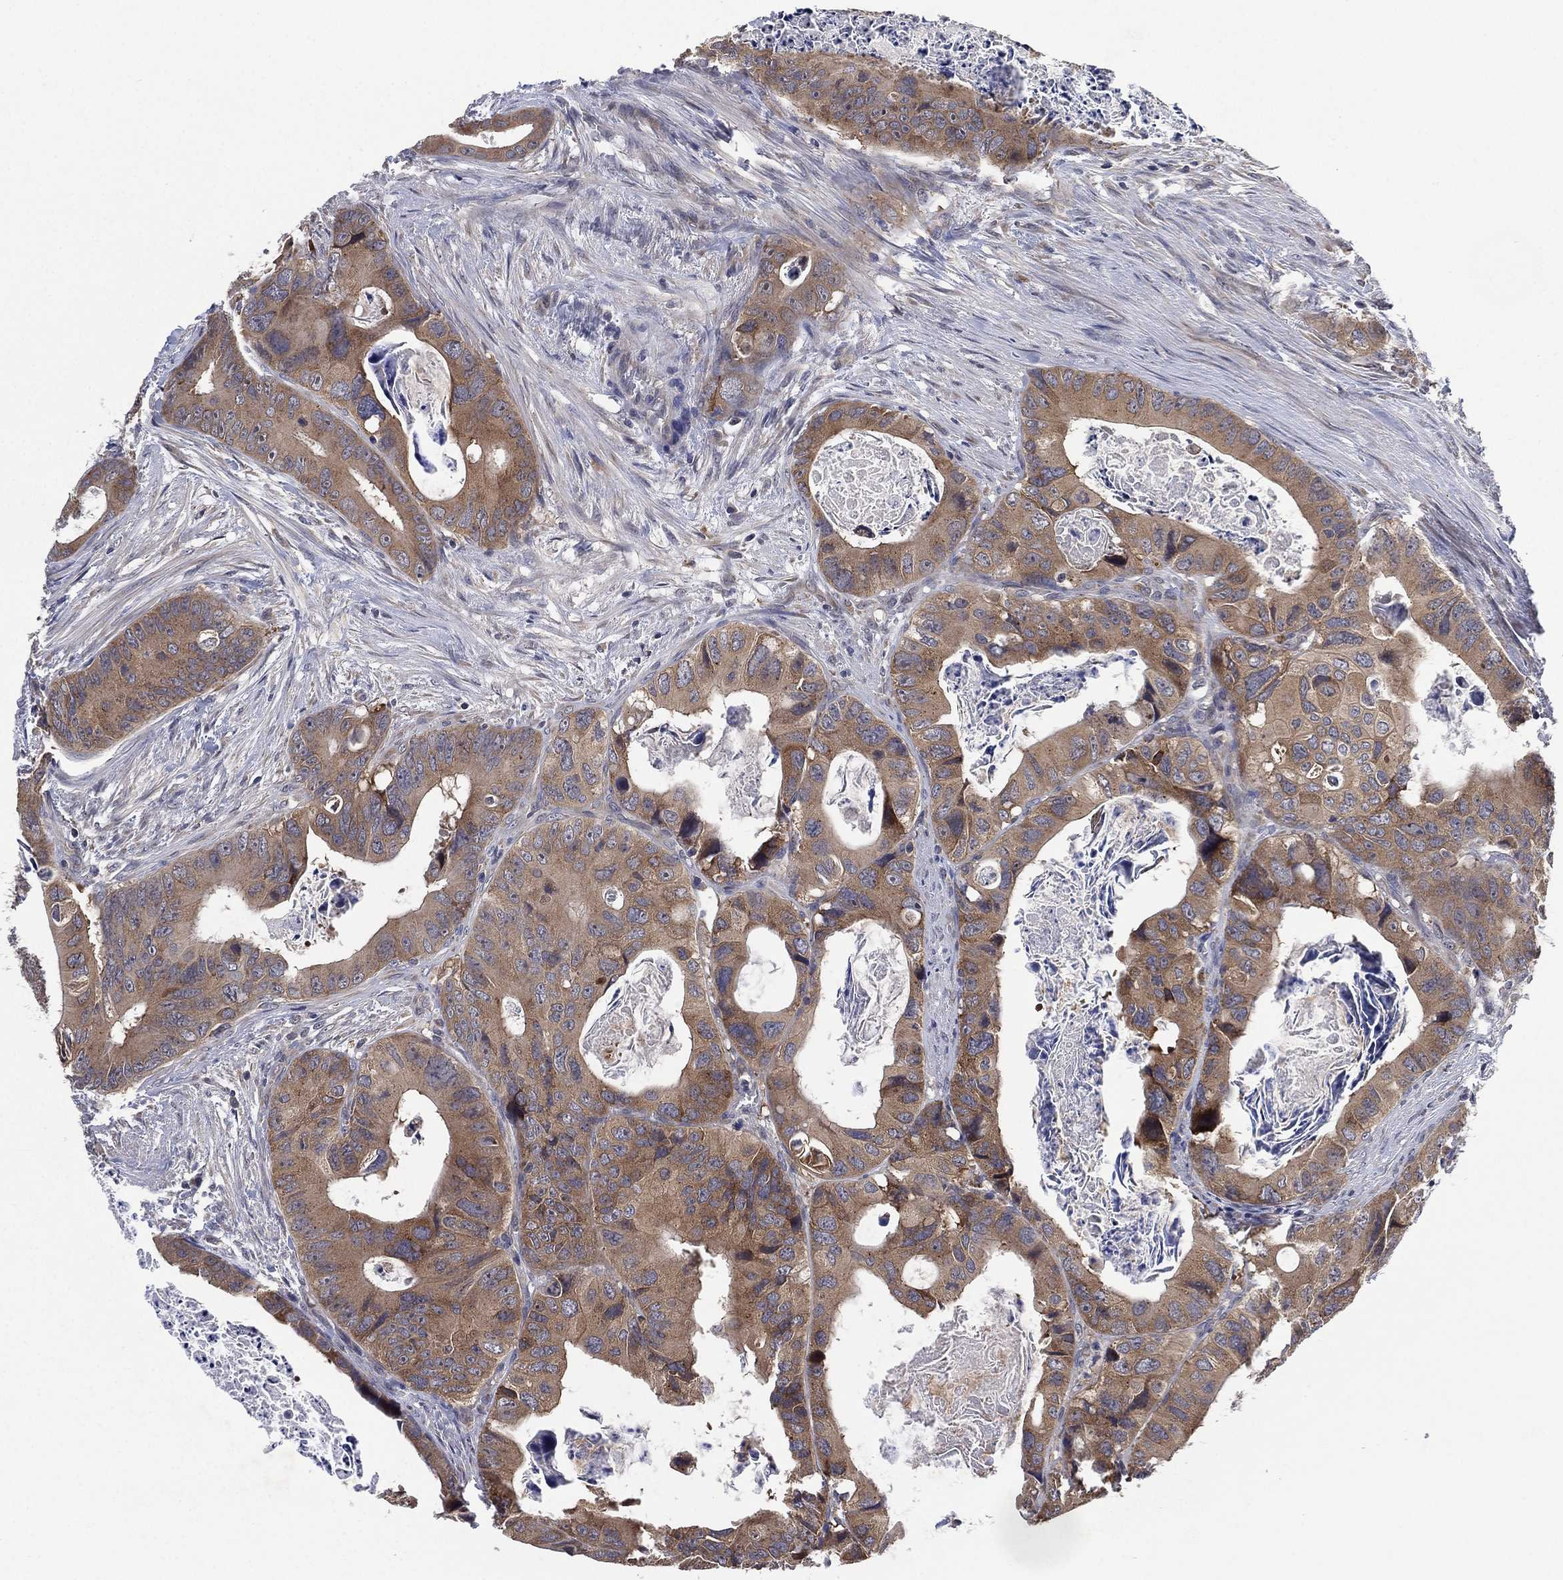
{"staining": {"intensity": "moderate", "quantity": "25%-75%", "location": "cytoplasmic/membranous"}, "tissue": "colorectal cancer", "cell_type": "Tumor cells", "image_type": "cancer", "snomed": [{"axis": "morphology", "description": "Adenocarcinoma, NOS"}, {"axis": "topography", "description": "Rectum"}], "caption": "Colorectal cancer (adenocarcinoma) stained with DAB immunohistochemistry (IHC) reveals medium levels of moderate cytoplasmic/membranous expression in approximately 25%-75% of tumor cells.", "gene": "SELENOO", "patient": {"sex": "male", "age": 64}}